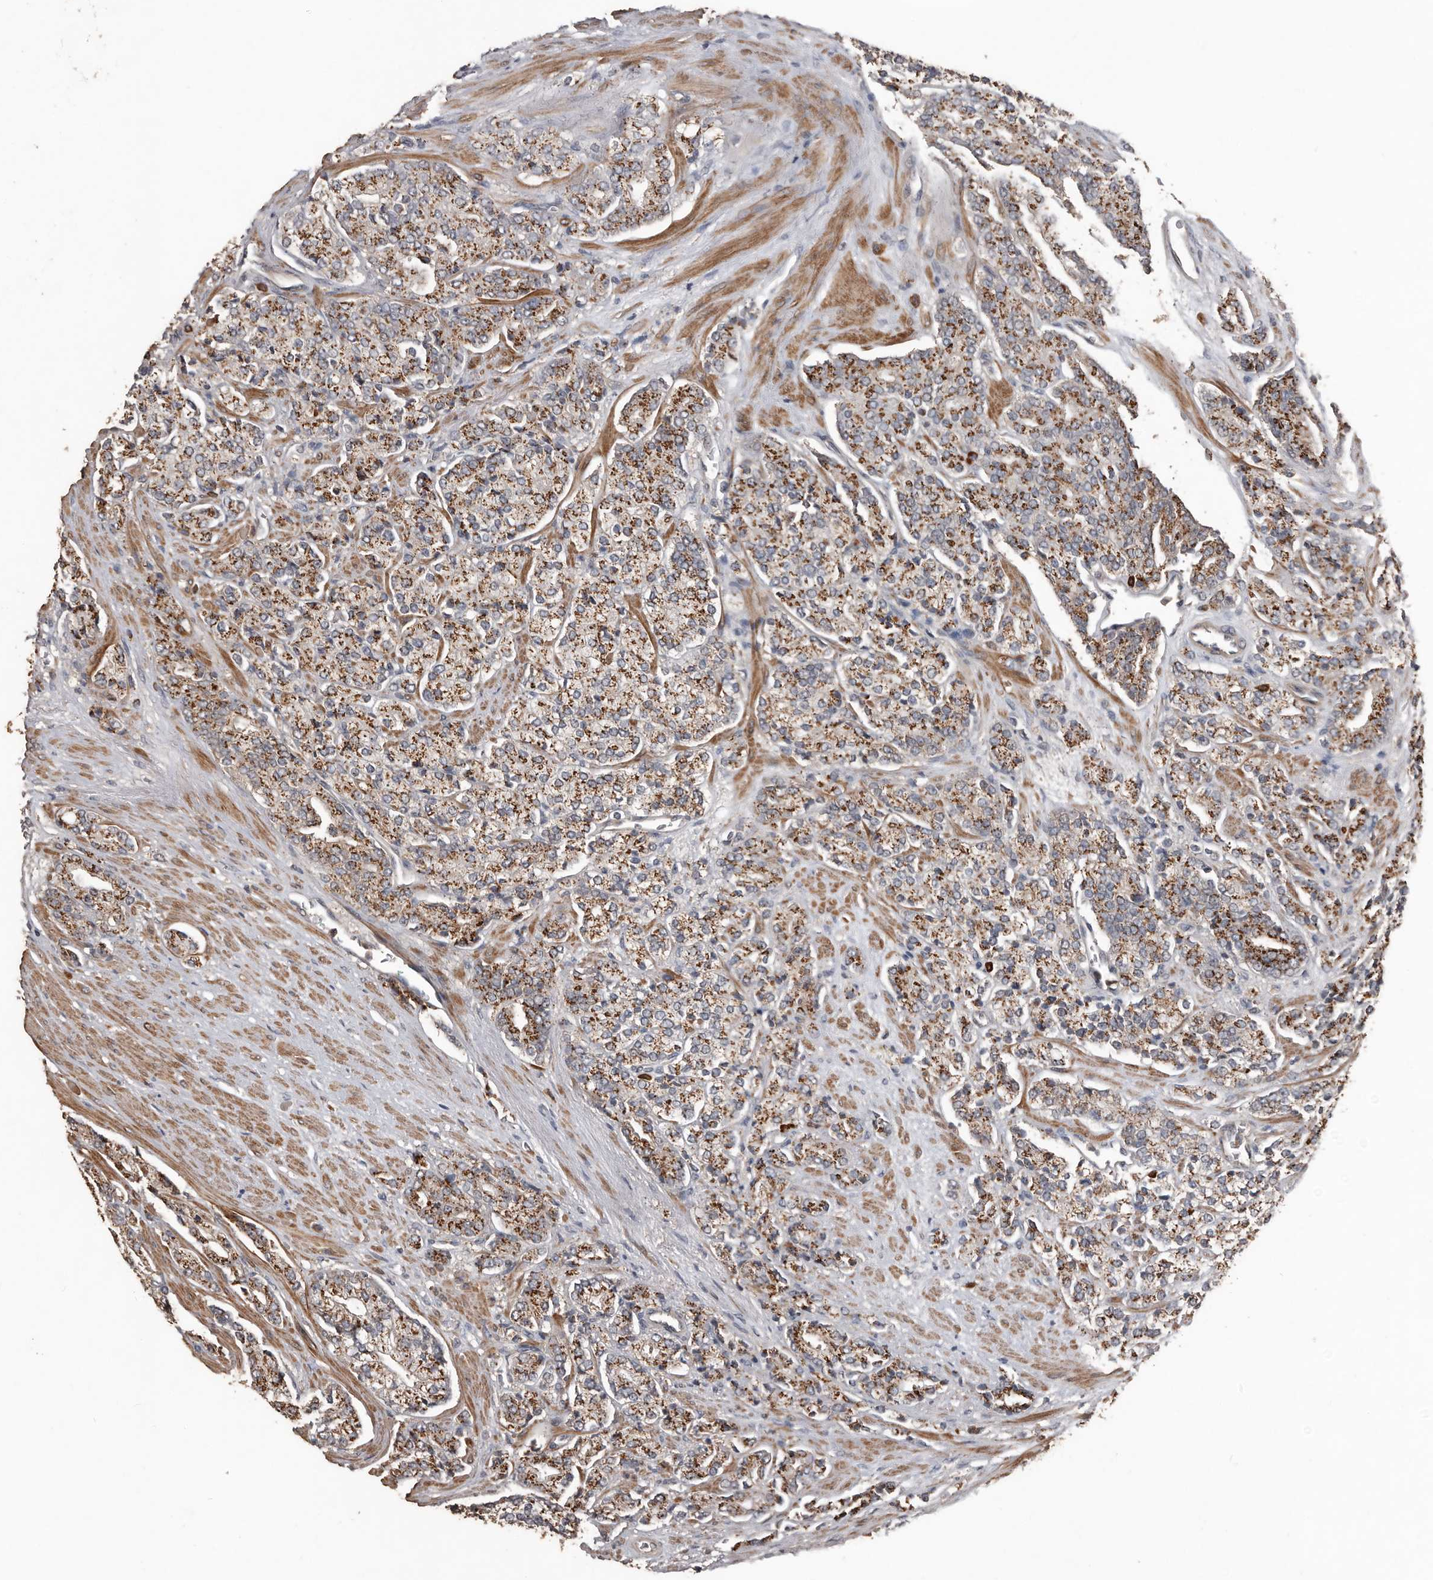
{"staining": {"intensity": "moderate", "quantity": ">75%", "location": "cytoplasmic/membranous"}, "tissue": "prostate cancer", "cell_type": "Tumor cells", "image_type": "cancer", "snomed": [{"axis": "morphology", "description": "Adenocarcinoma, High grade"}, {"axis": "topography", "description": "Prostate"}], "caption": "The histopathology image displays immunohistochemical staining of prostate adenocarcinoma (high-grade). There is moderate cytoplasmic/membranous positivity is identified in approximately >75% of tumor cells. The staining was performed using DAB, with brown indicating positive protein expression. Nuclei are stained blue with hematoxylin.", "gene": "BAMBI", "patient": {"sex": "male", "age": 71}}